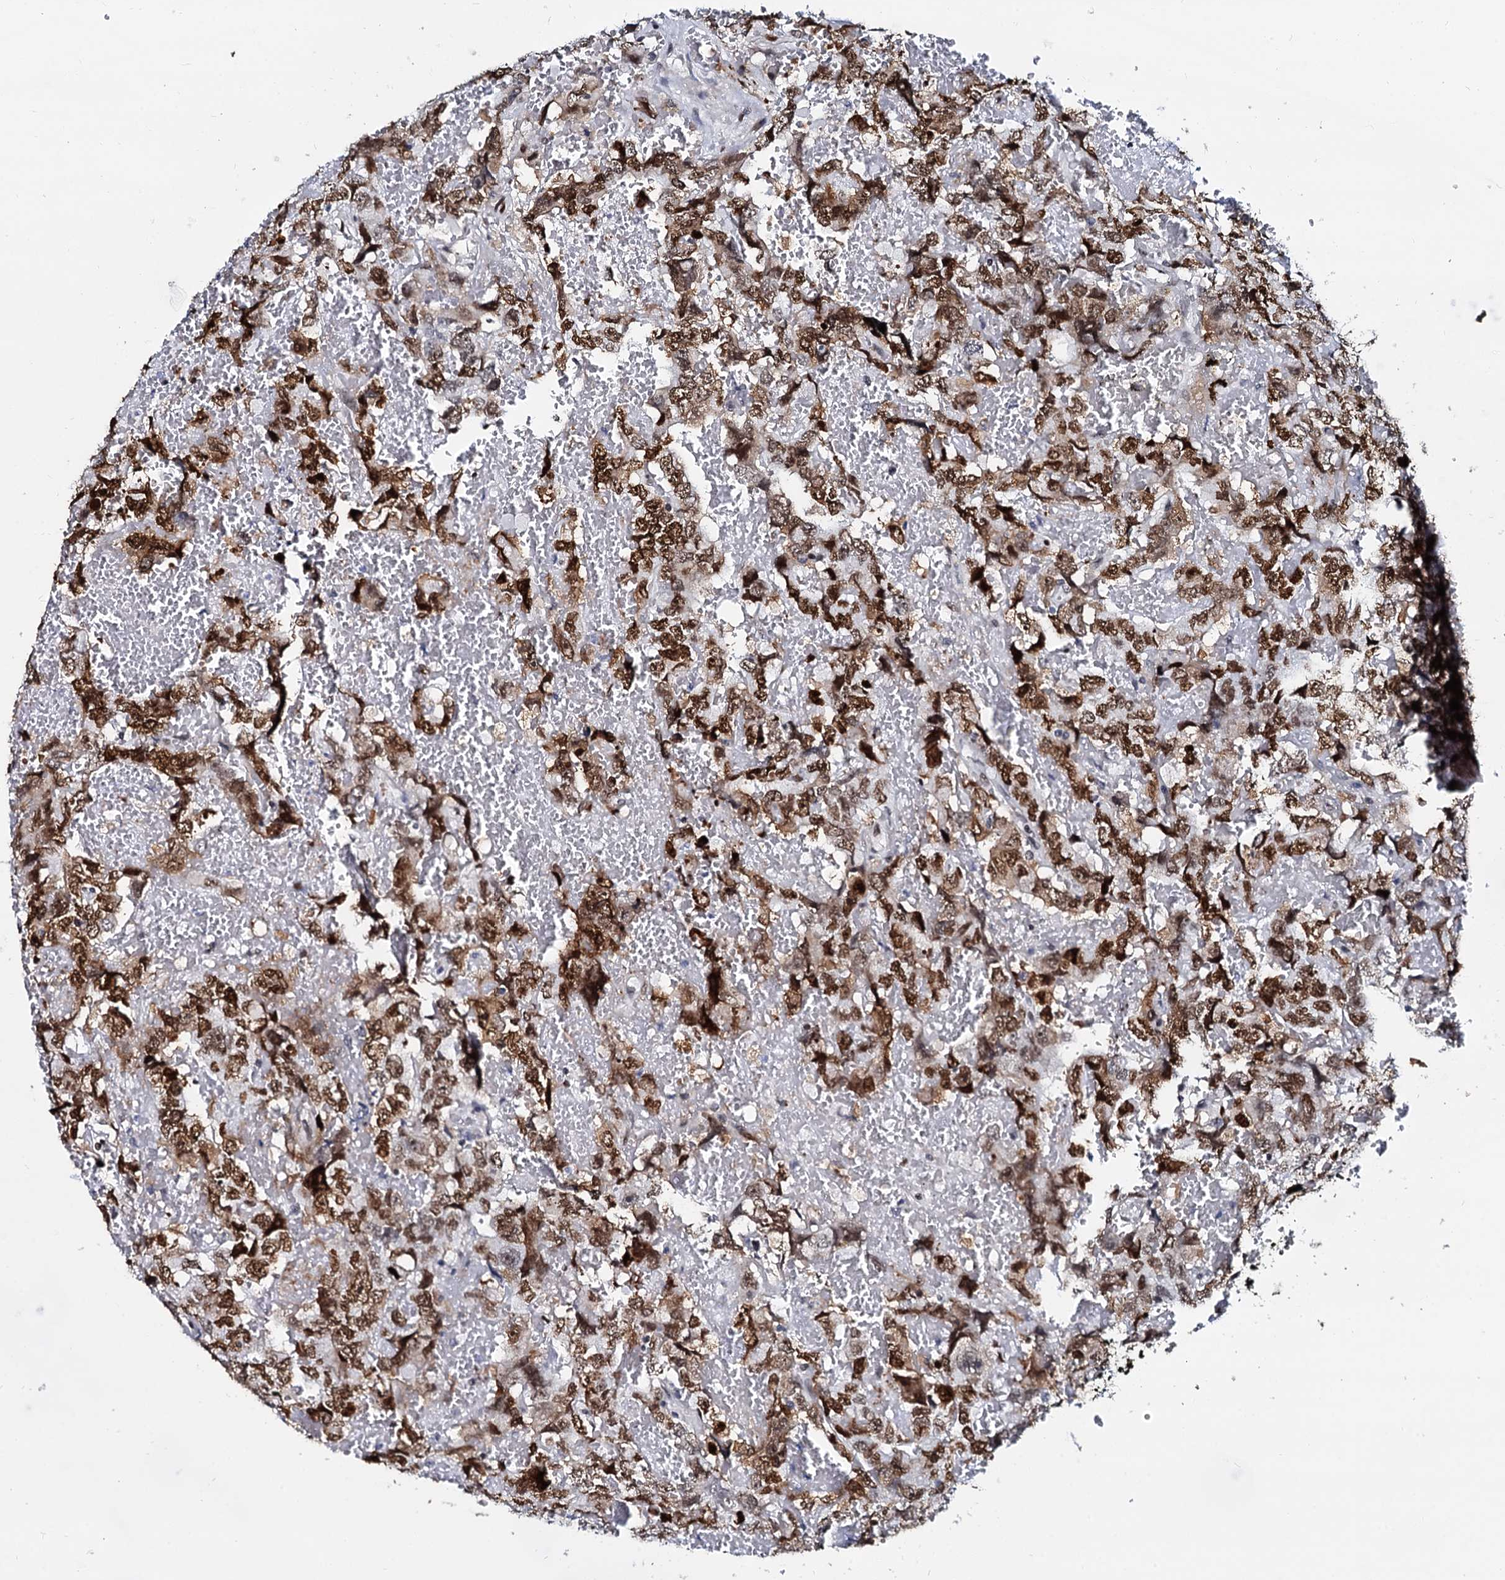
{"staining": {"intensity": "moderate", "quantity": ">75%", "location": "nuclear"}, "tissue": "testis cancer", "cell_type": "Tumor cells", "image_type": "cancer", "snomed": [{"axis": "morphology", "description": "Carcinoma, Embryonal, NOS"}, {"axis": "topography", "description": "Testis"}], "caption": "This is a micrograph of immunohistochemistry staining of testis embryonal carcinoma, which shows moderate positivity in the nuclear of tumor cells.", "gene": "CMAS", "patient": {"sex": "male", "age": 45}}